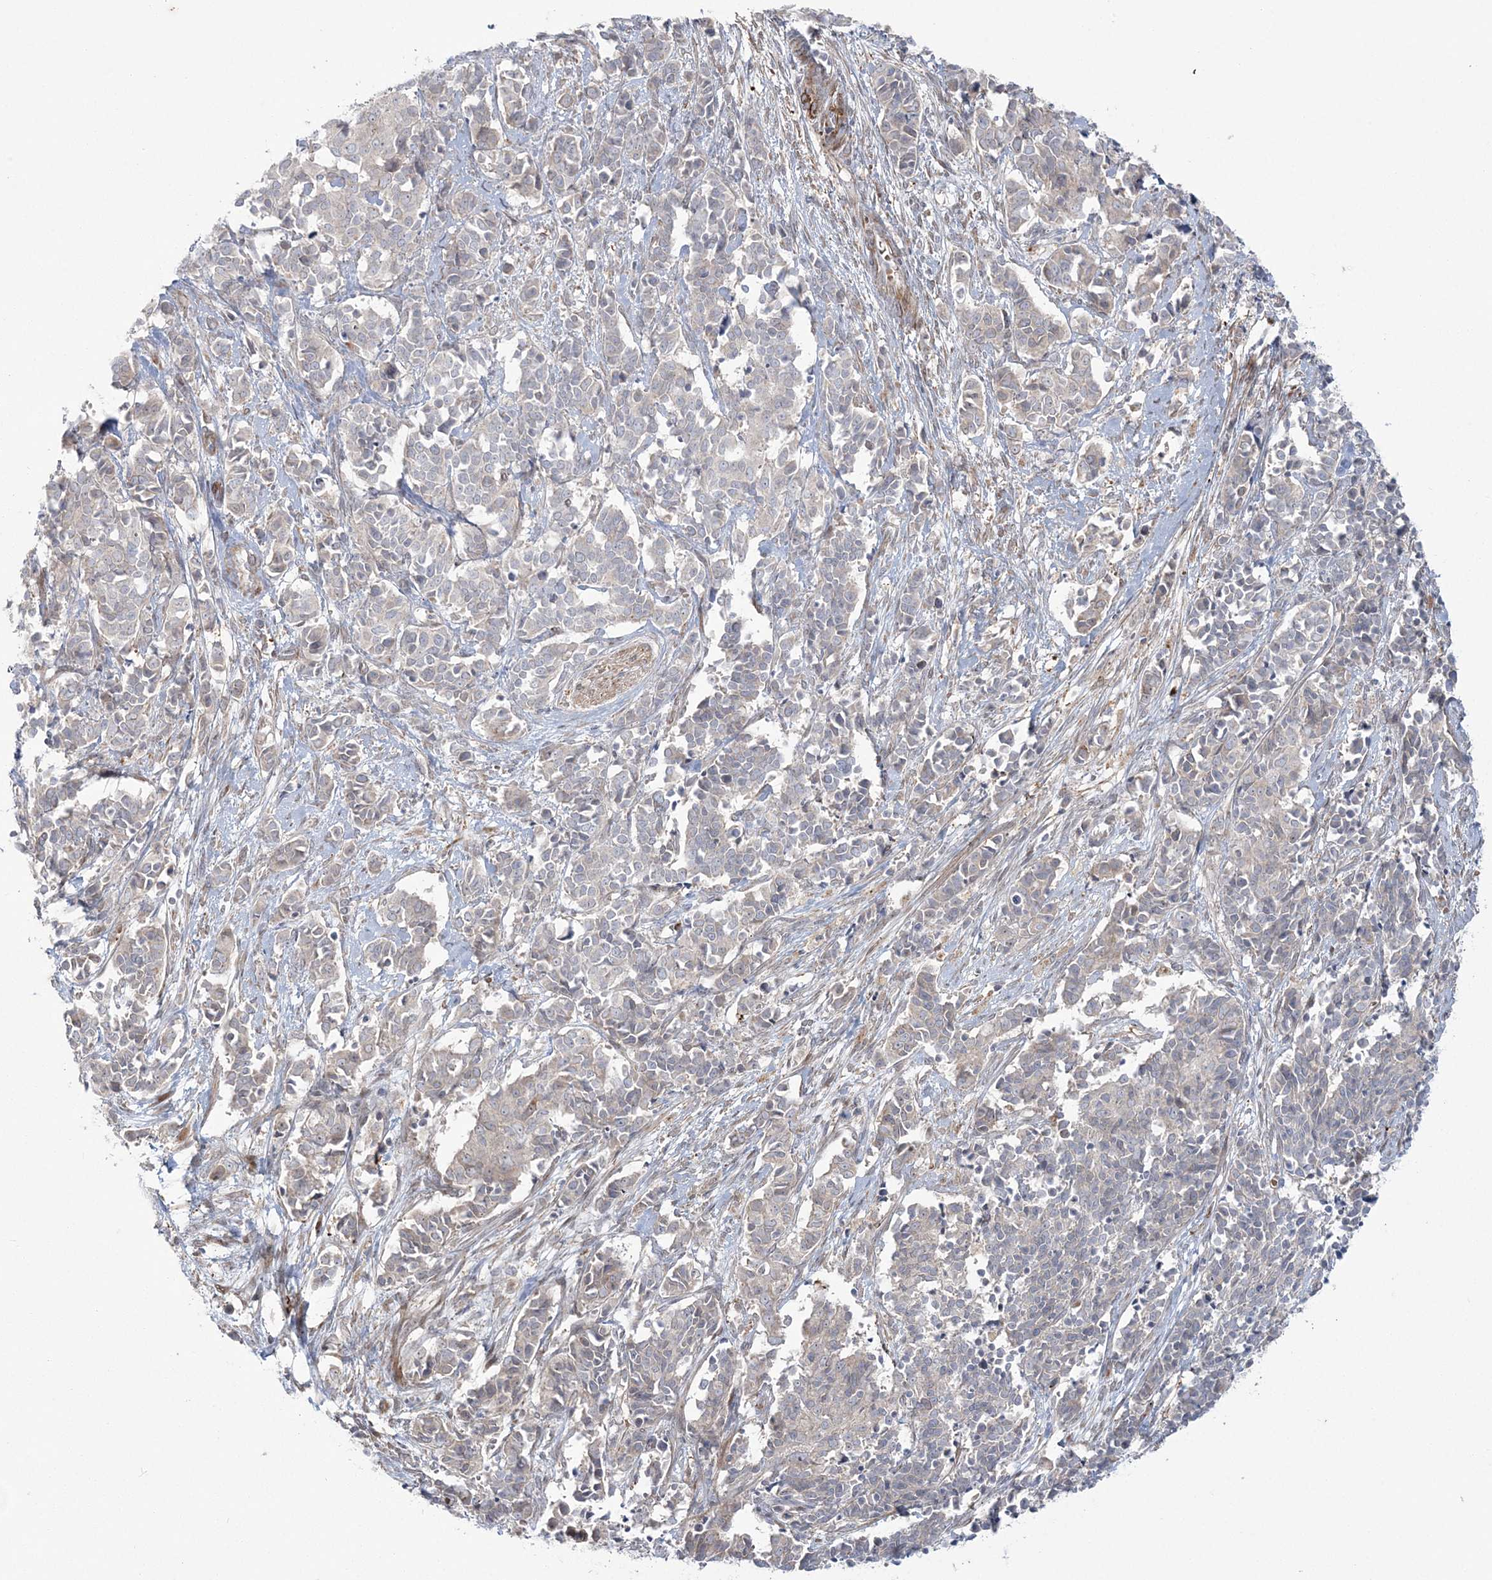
{"staining": {"intensity": "negative", "quantity": "none", "location": "none"}, "tissue": "cervical cancer", "cell_type": "Tumor cells", "image_type": "cancer", "snomed": [{"axis": "morphology", "description": "Normal tissue, NOS"}, {"axis": "morphology", "description": "Squamous cell carcinoma, NOS"}, {"axis": "topography", "description": "Cervix"}], "caption": "Immunohistochemical staining of human cervical cancer (squamous cell carcinoma) displays no significant positivity in tumor cells.", "gene": "NUDT9", "patient": {"sex": "female", "age": 35}}